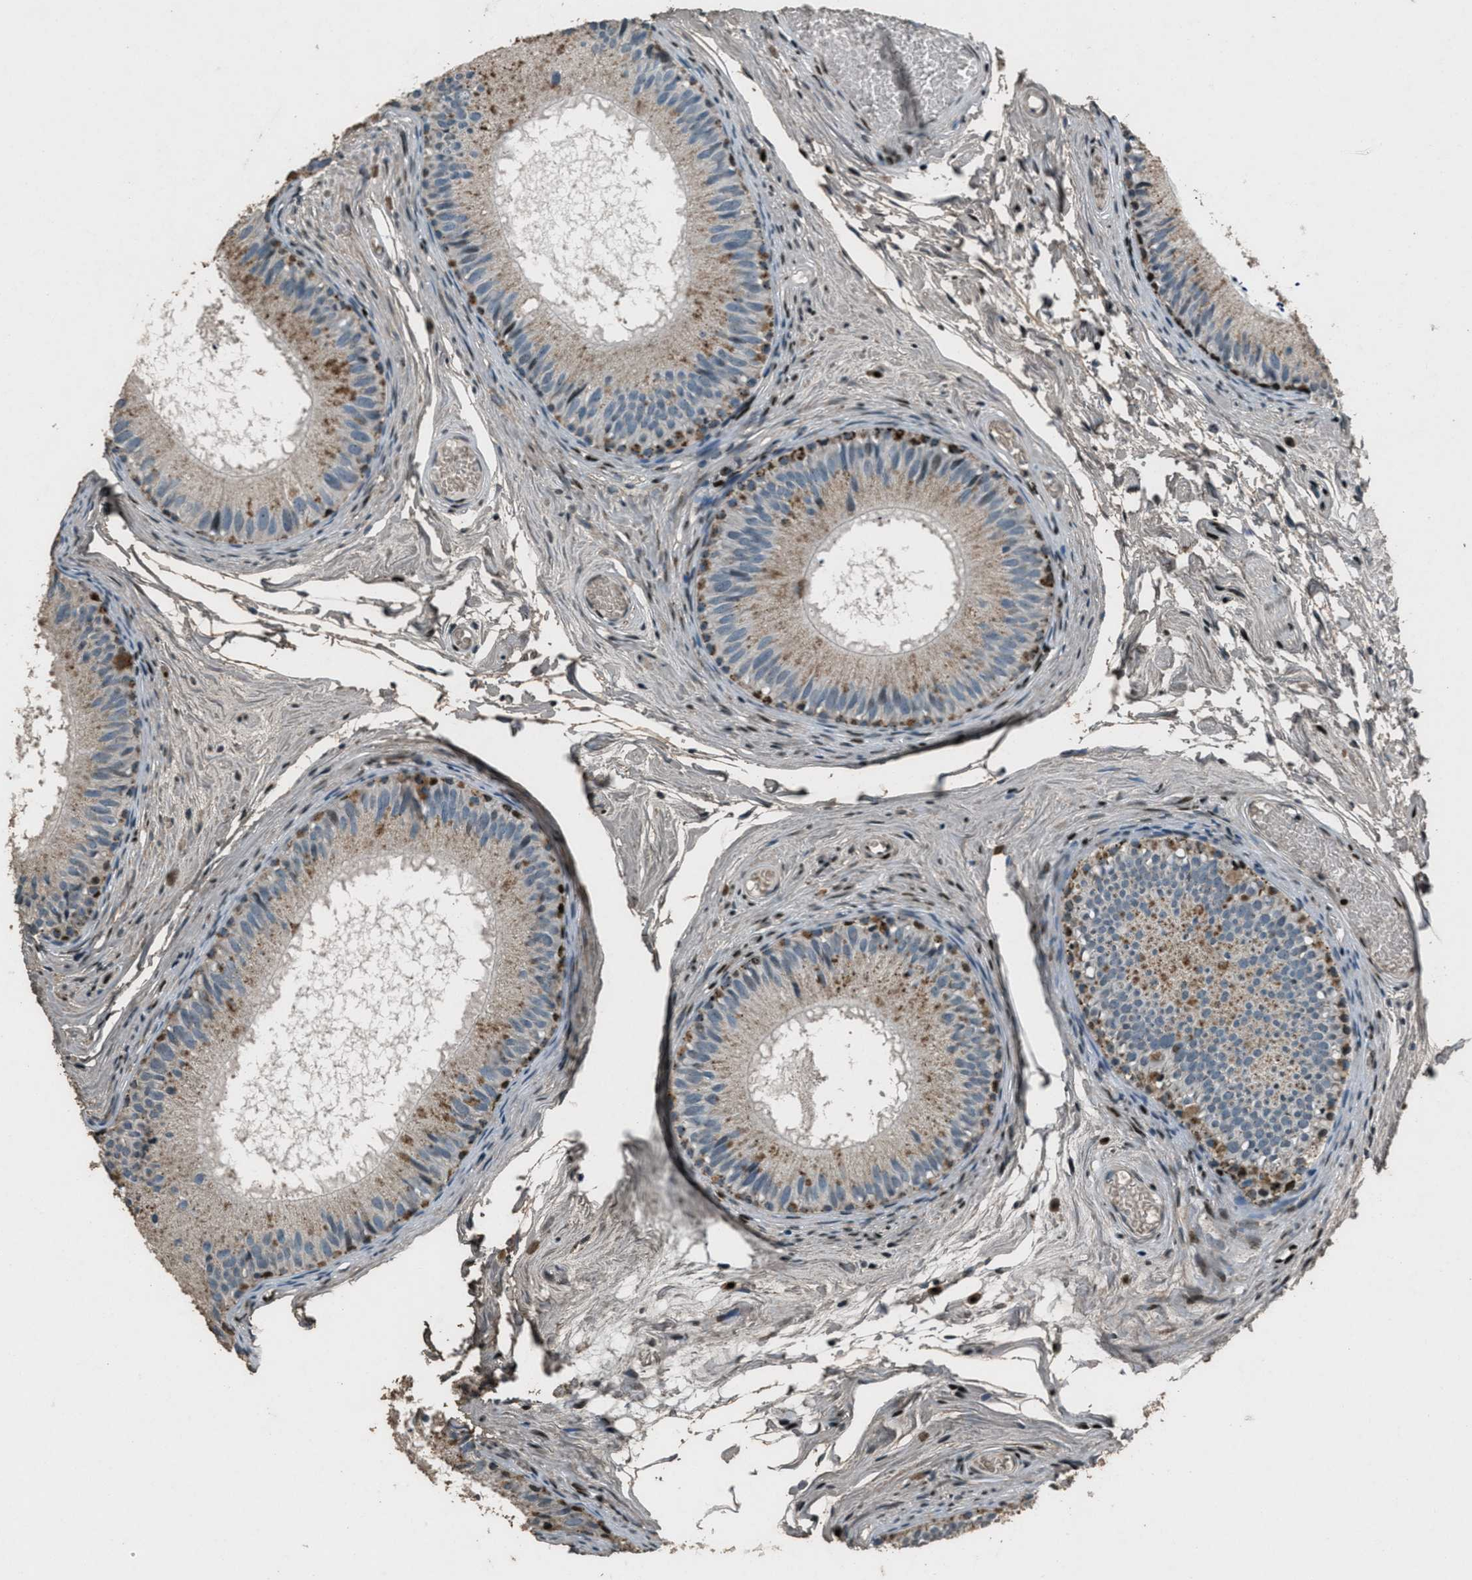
{"staining": {"intensity": "moderate", "quantity": ">75%", "location": "cytoplasmic/membranous"}, "tissue": "epididymis", "cell_type": "Glandular cells", "image_type": "normal", "snomed": [{"axis": "morphology", "description": "Normal tissue, NOS"}, {"axis": "topography", "description": "Epididymis"}], "caption": "Protein staining of benign epididymis shows moderate cytoplasmic/membranous staining in about >75% of glandular cells.", "gene": "GPC6", "patient": {"sex": "male", "age": 46}}